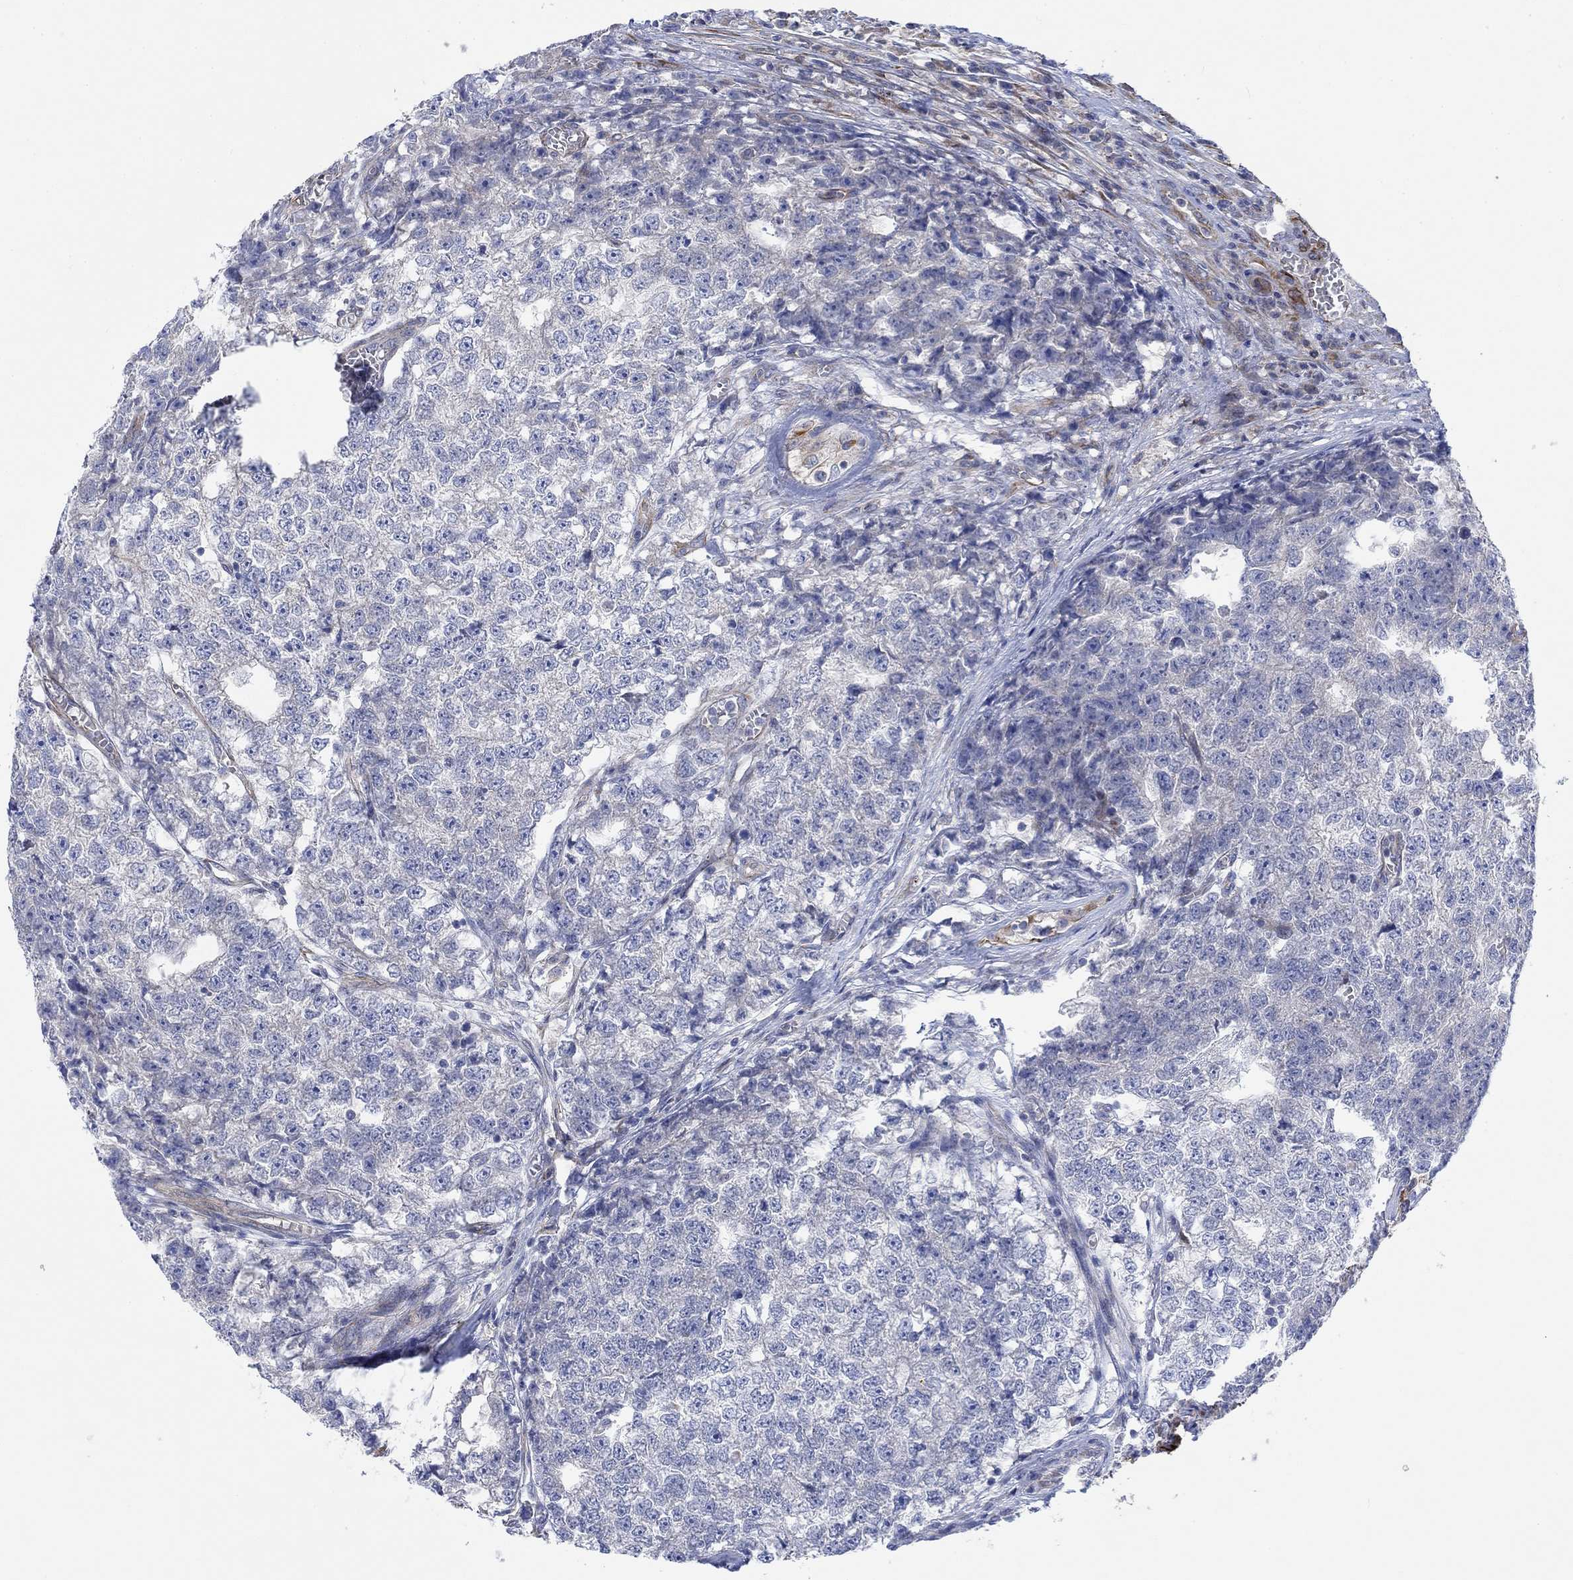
{"staining": {"intensity": "negative", "quantity": "none", "location": "none"}, "tissue": "testis cancer", "cell_type": "Tumor cells", "image_type": "cancer", "snomed": [{"axis": "morphology", "description": "Seminoma, NOS"}, {"axis": "morphology", "description": "Carcinoma, Embryonal, NOS"}, {"axis": "topography", "description": "Testis"}], "caption": "This image is of testis cancer stained with immunohistochemistry (IHC) to label a protein in brown with the nuclei are counter-stained blue. There is no staining in tumor cells.", "gene": "CAMK1D", "patient": {"sex": "male", "age": 22}}